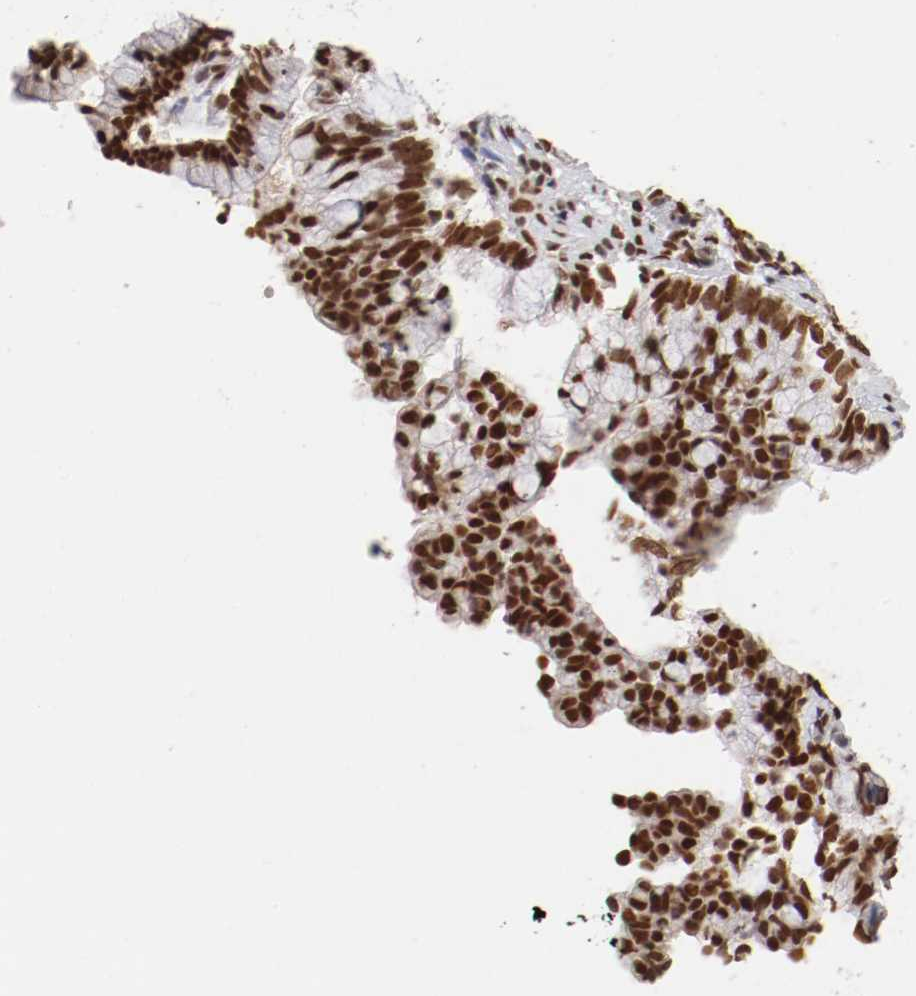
{"staining": {"intensity": "strong", "quantity": ">75%", "location": "nuclear"}, "tissue": "cervical cancer", "cell_type": "Tumor cells", "image_type": "cancer", "snomed": [{"axis": "morphology", "description": "Adenocarcinoma, NOS"}, {"axis": "topography", "description": "Cervix"}], "caption": "An immunohistochemistry (IHC) image of neoplastic tissue is shown. Protein staining in brown shows strong nuclear positivity in cervical cancer within tumor cells. (DAB (3,3'-diaminobenzidine) IHC with brightfield microscopy, high magnification).", "gene": "TP53BP1", "patient": {"sex": "female", "age": 44}}